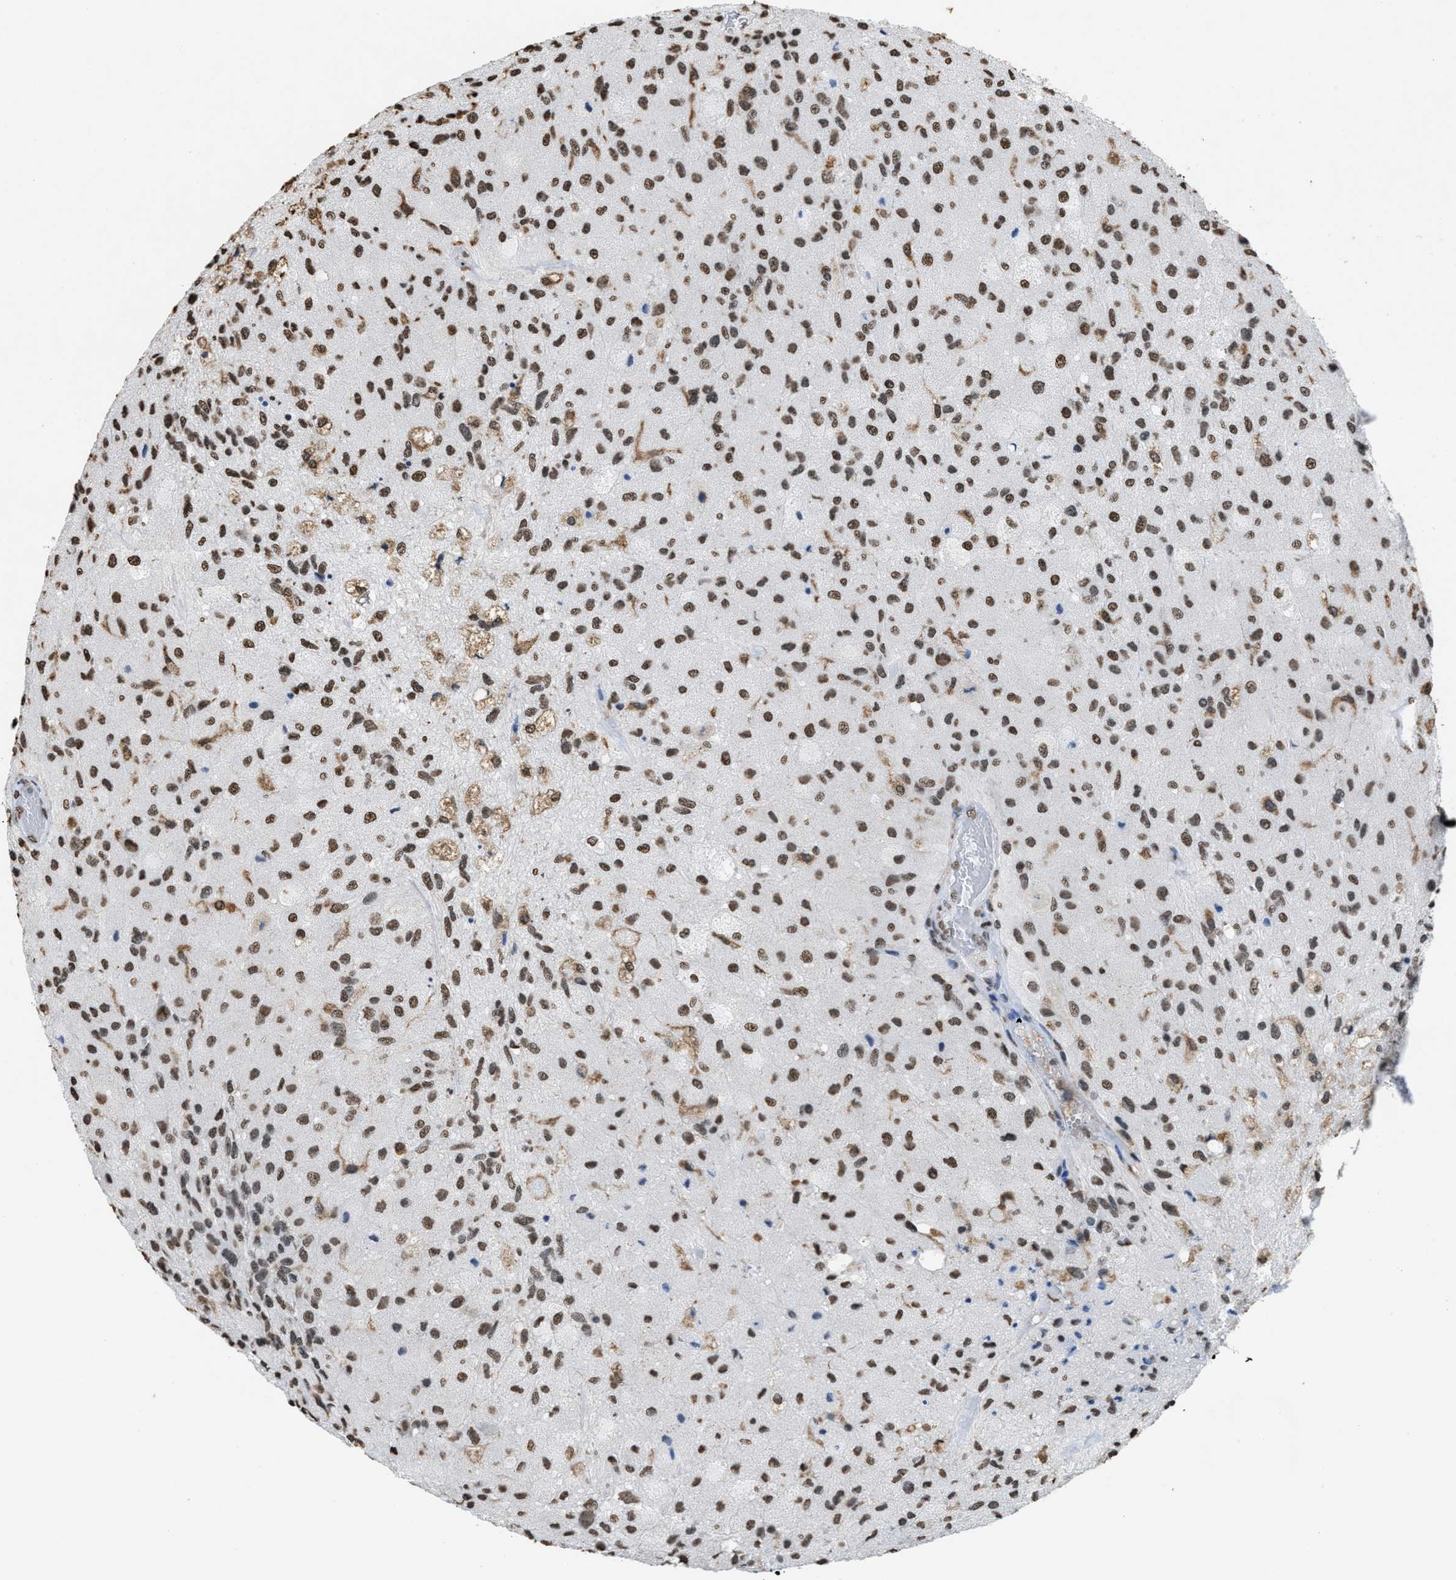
{"staining": {"intensity": "moderate", "quantity": ">75%", "location": "nuclear"}, "tissue": "glioma", "cell_type": "Tumor cells", "image_type": "cancer", "snomed": [{"axis": "morphology", "description": "Normal tissue, NOS"}, {"axis": "morphology", "description": "Glioma, malignant, High grade"}, {"axis": "topography", "description": "Cerebral cortex"}], "caption": "A high-resolution histopathology image shows immunohistochemistry (IHC) staining of glioma, which demonstrates moderate nuclear expression in about >75% of tumor cells.", "gene": "NUP88", "patient": {"sex": "male", "age": 77}}